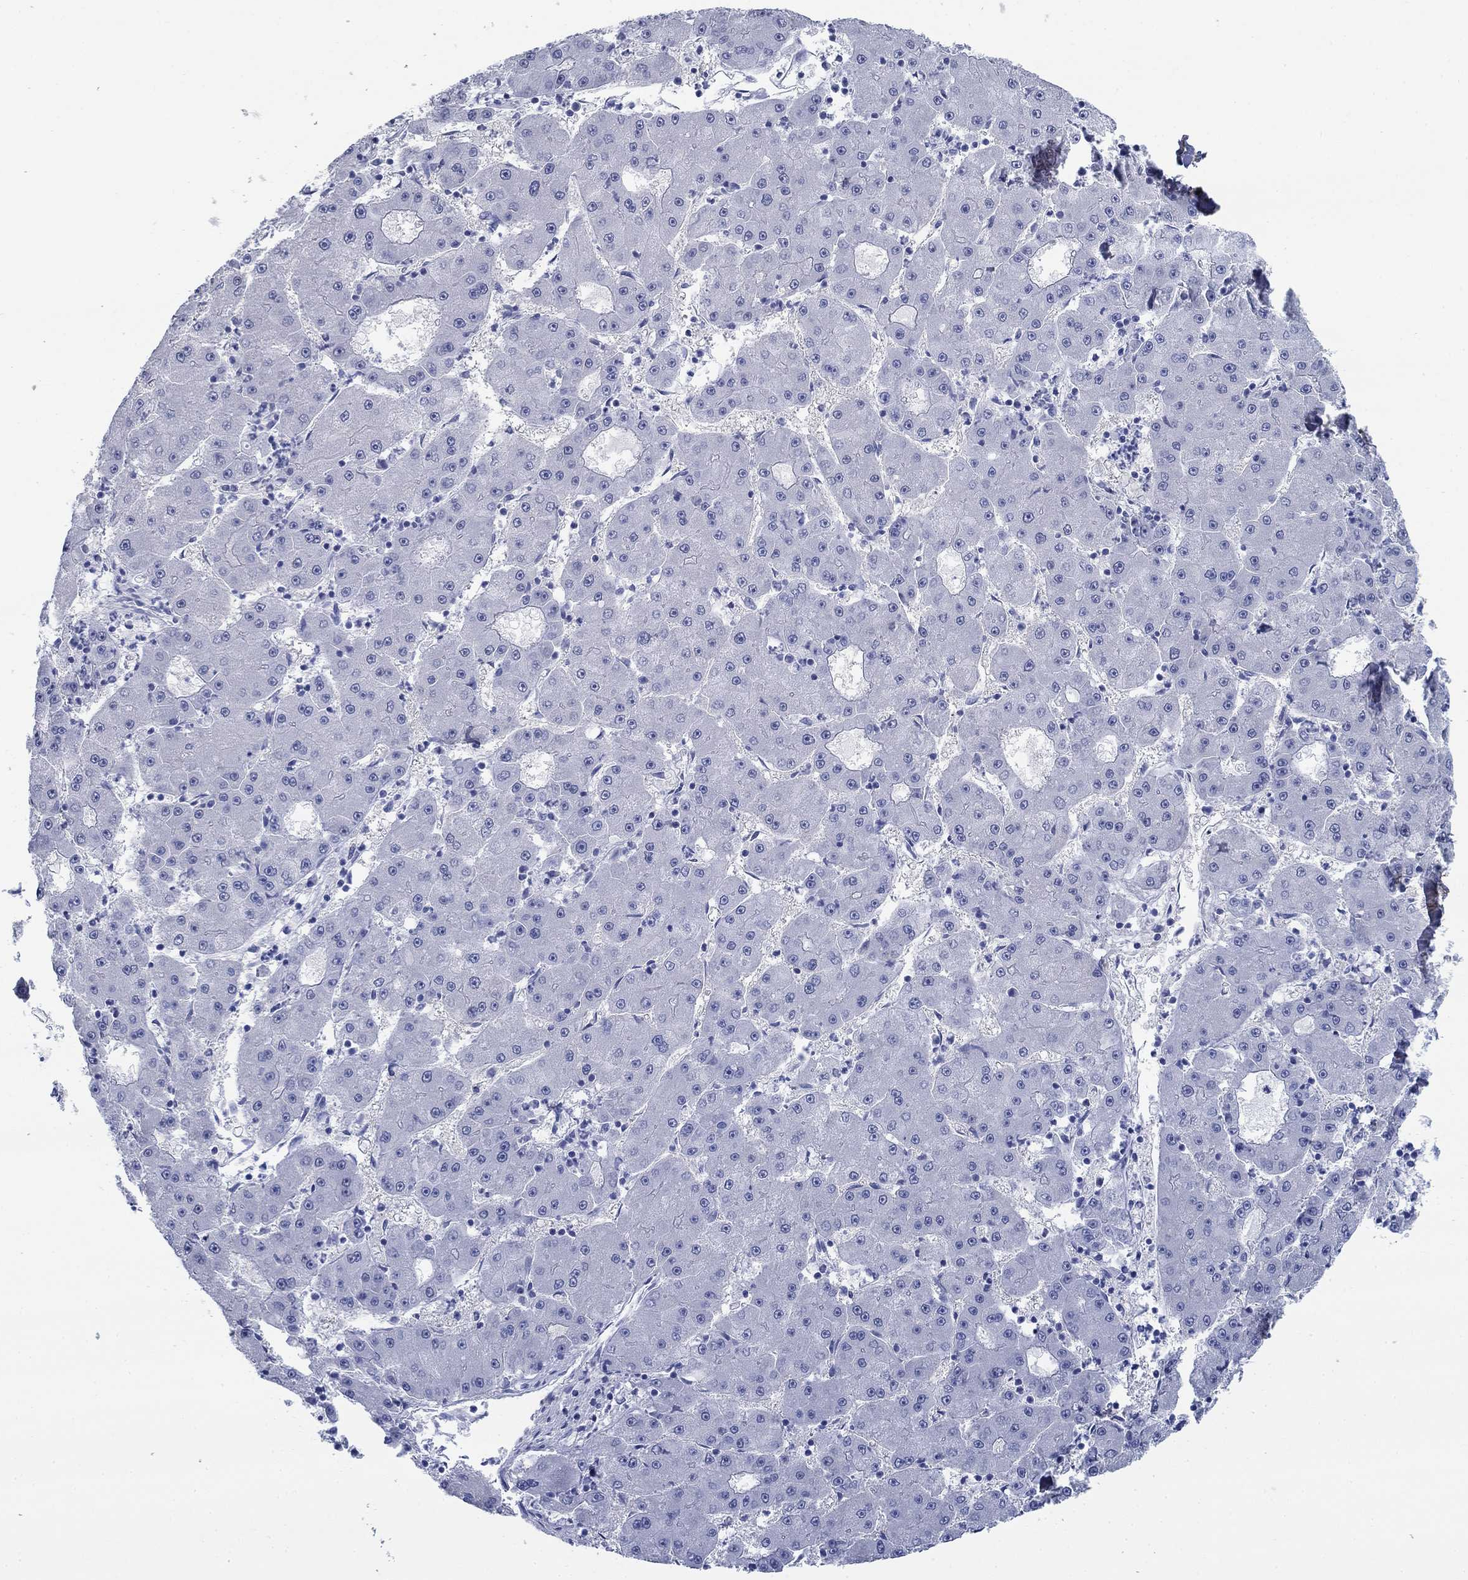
{"staining": {"intensity": "negative", "quantity": "none", "location": "none"}, "tissue": "liver cancer", "cell_type": "Tumor cells", "image_type": "cancer", "snomed": [{"axis": "morphology", "description": "Carcinoma, Hepatocellular, NOS"}, {"axis": "topography", "description": "Liver"}], "caption": "Micrograph shows no significant protein staining in tumor cells of liver cancer.", "gene": "GPC1", "patient": {"sex": "male", "age": 73}}